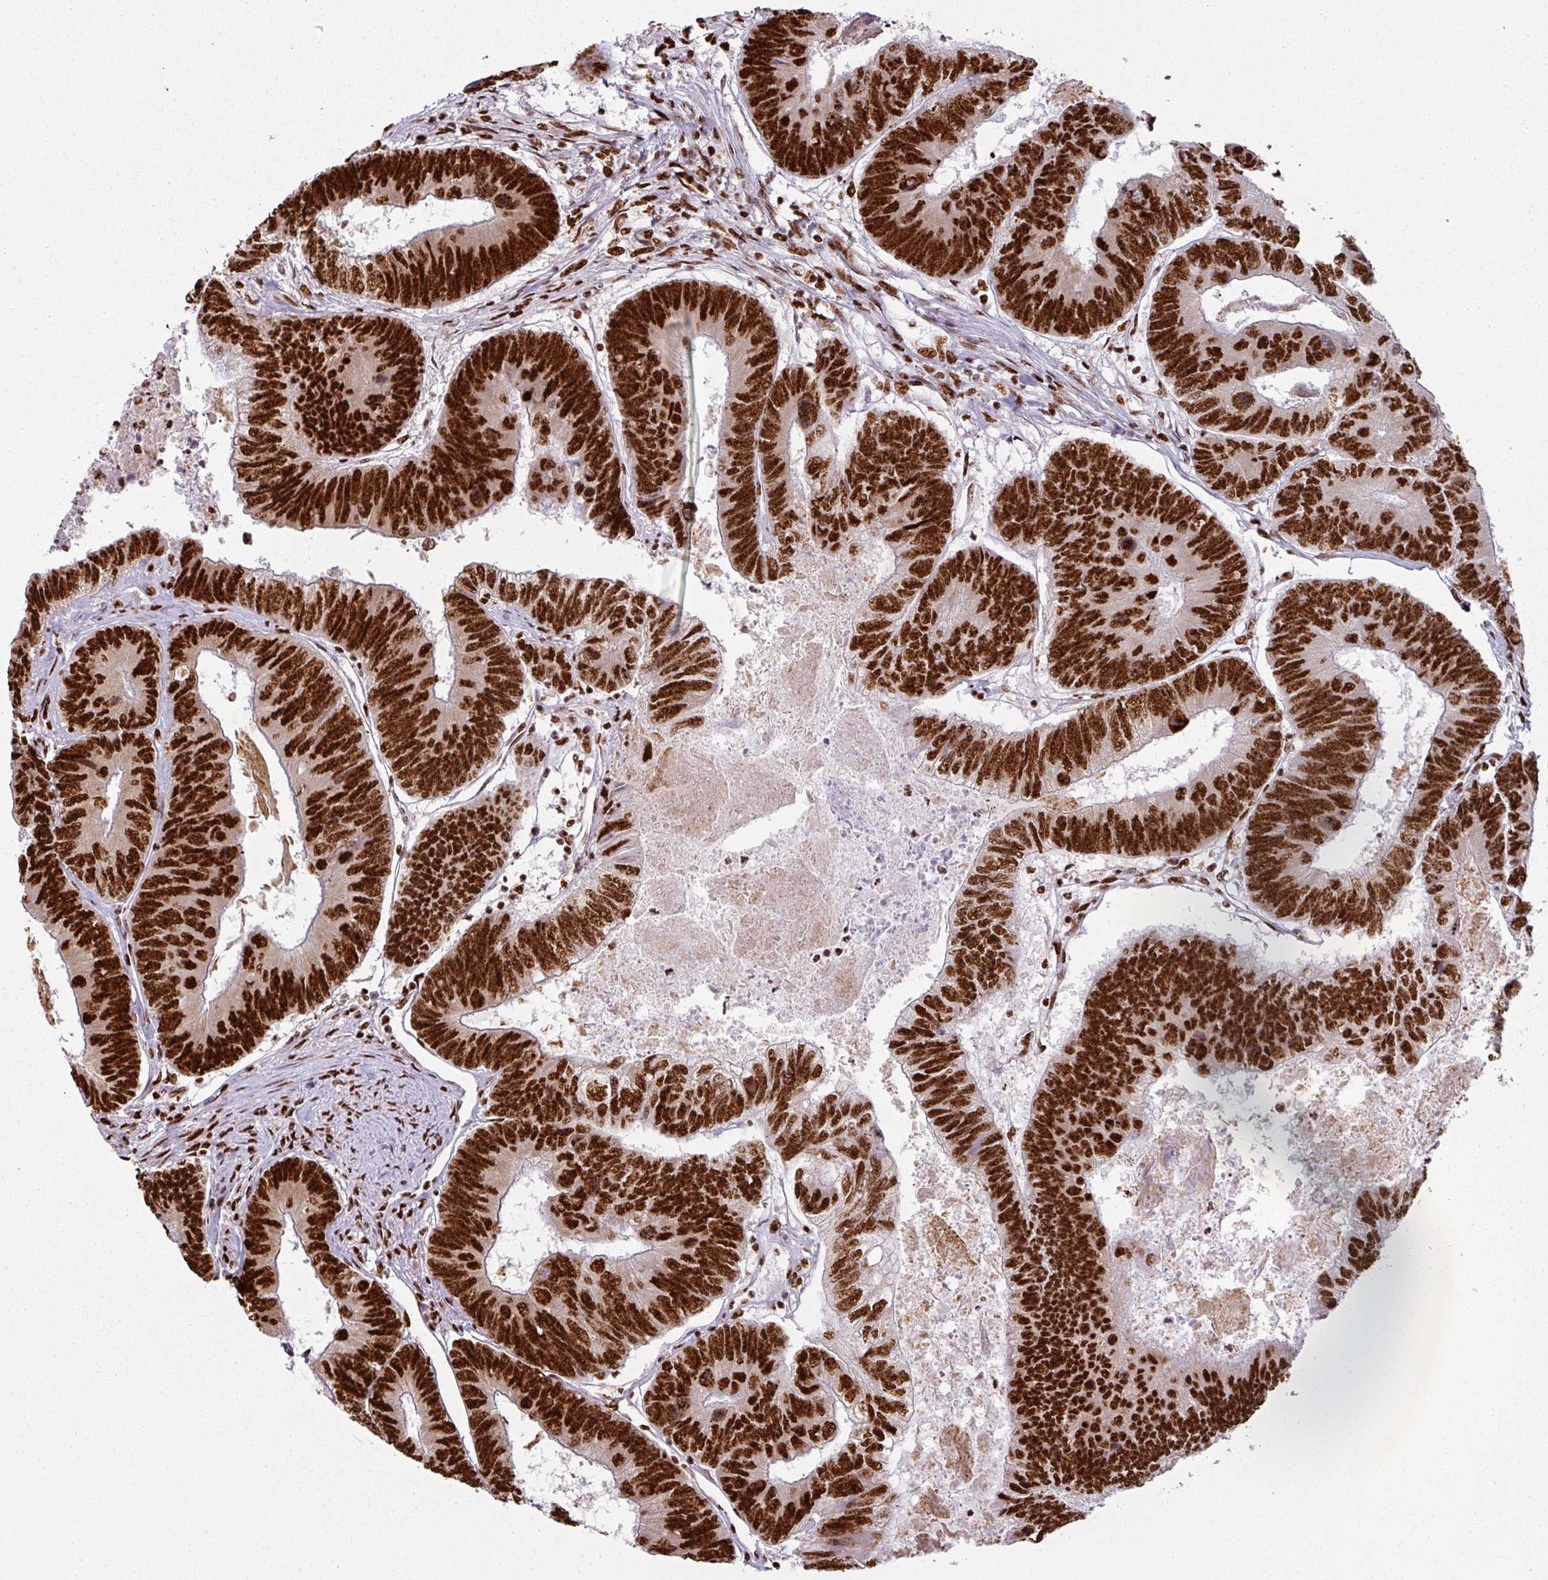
{"staining": {"intensity": "strong", "quantity": ">75%", "location": "nuclear"}, "tissue": "colorectal cancer", "cell_type": "Tumor cells", "image_type": "cancer", "snomed": [{"axis": "morphology", "description": "Adenocarcinoma, NOS"}, {"axis": "topography", "description": "Colon"}], "caption": "This is a micrograph of immunohistochemistry staining of colorectal adenocarcinoma, which shows strong positivity in the nuclear of tumor cells.", "gene": "SIK3", "patient": {"sex": "female", "age": 67}}